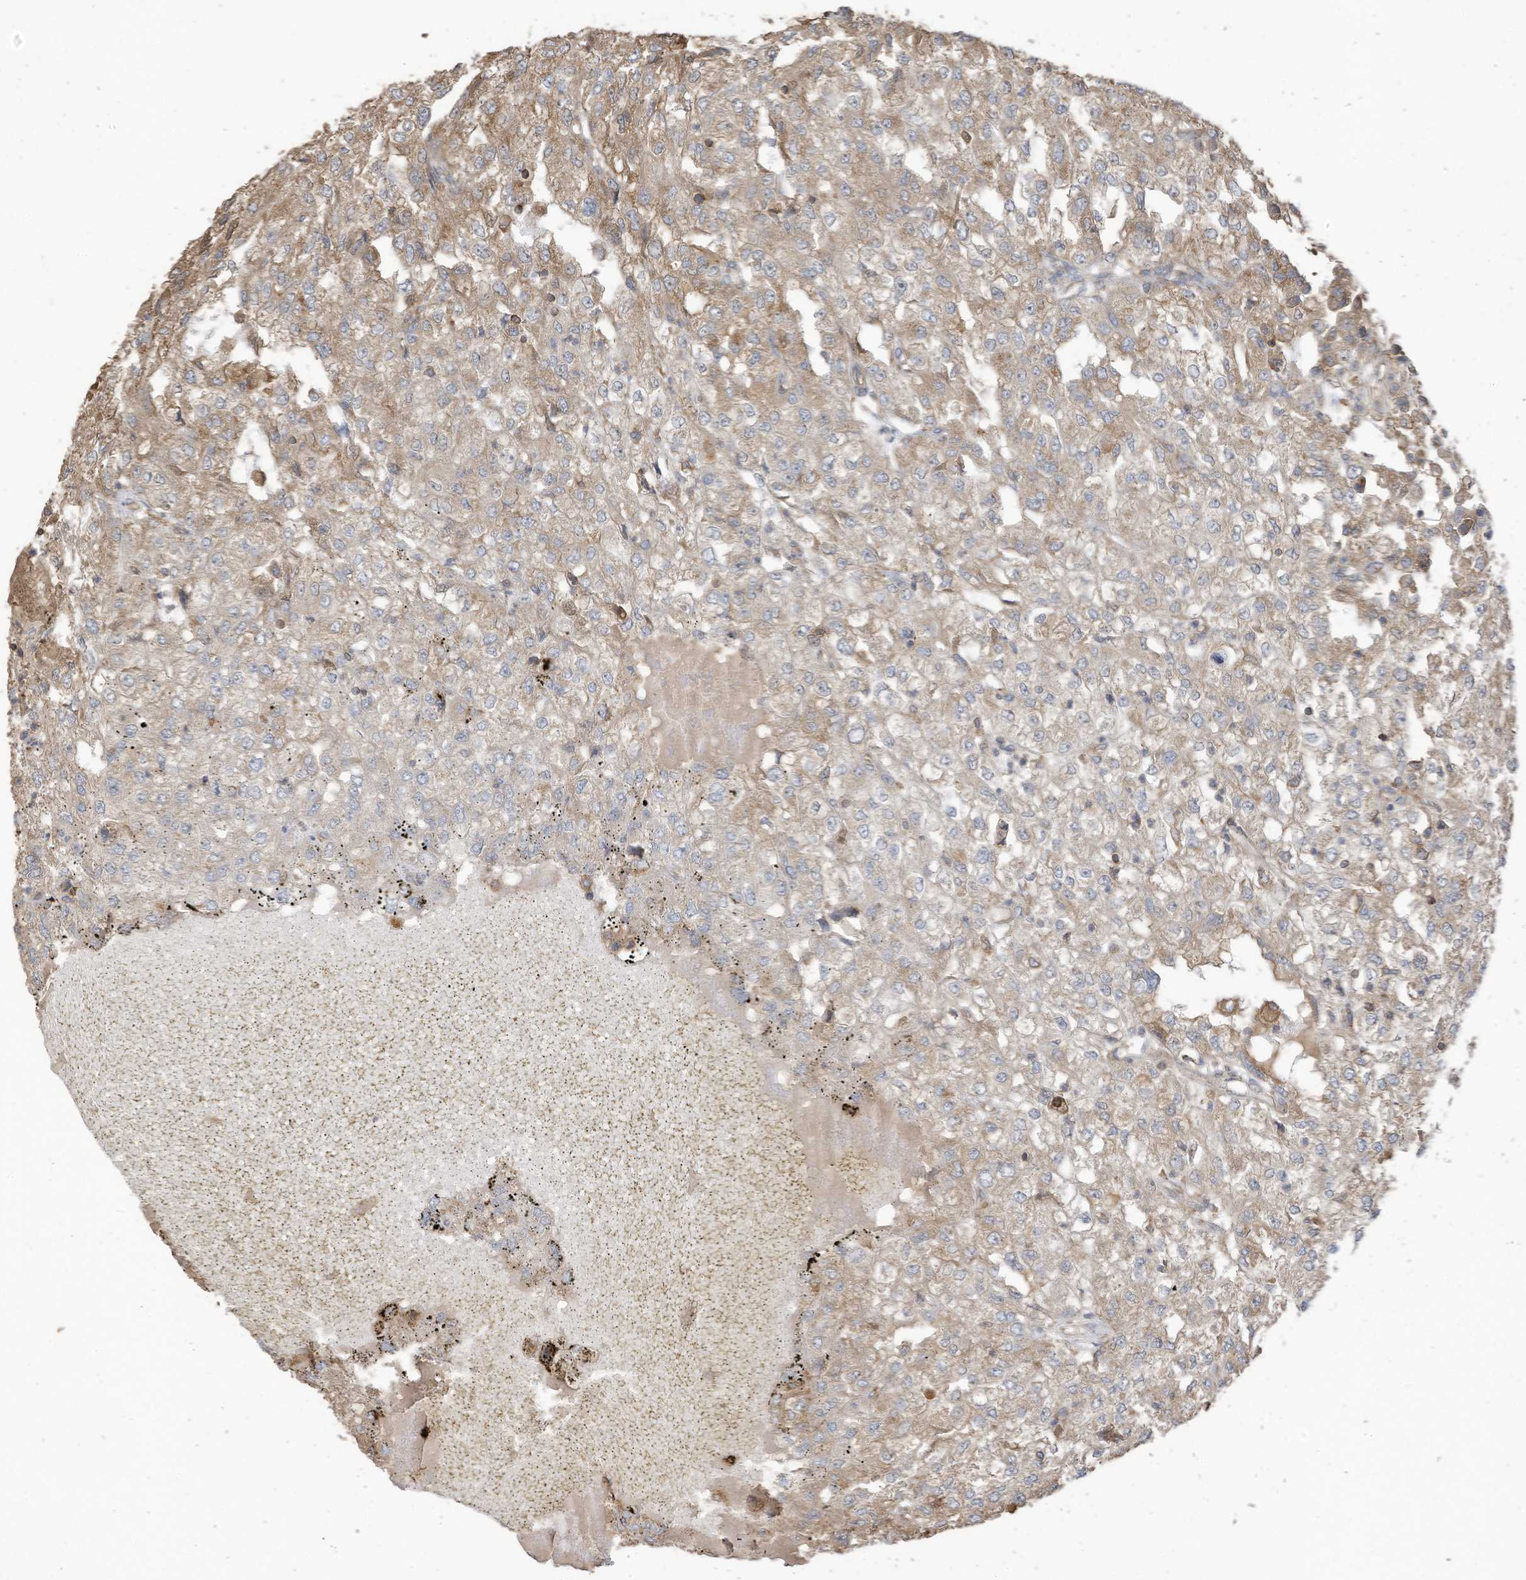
{"staining": {"intensity": "moderate", "quantity": "<25%", "location": "cytoplasmic/membranous"}, "tissue": "renal cancer", "cell_type": "Tumor cells", "image_type": "cancer", "snomed": [{"axis": "morphology", "description": "Adenocarcinoma, NOS"}, {"axis": "topography", "description": "Kidney"}], "caption": "Immunohistochemistry staining of renal cancer, which reveals low levels of moderate cytoplasmic/membranous staining in about <25% of tumor cells indicating moderate cytoplasmic/membranous protein staining. The staining was performed using DAB (3,3'-diaminobenzidine) (brown) for protein detection and nuclei were counterstained in hematoxylin (blue).", "gene": "COX10", "patient": {"sex": "female", "age": 54}}